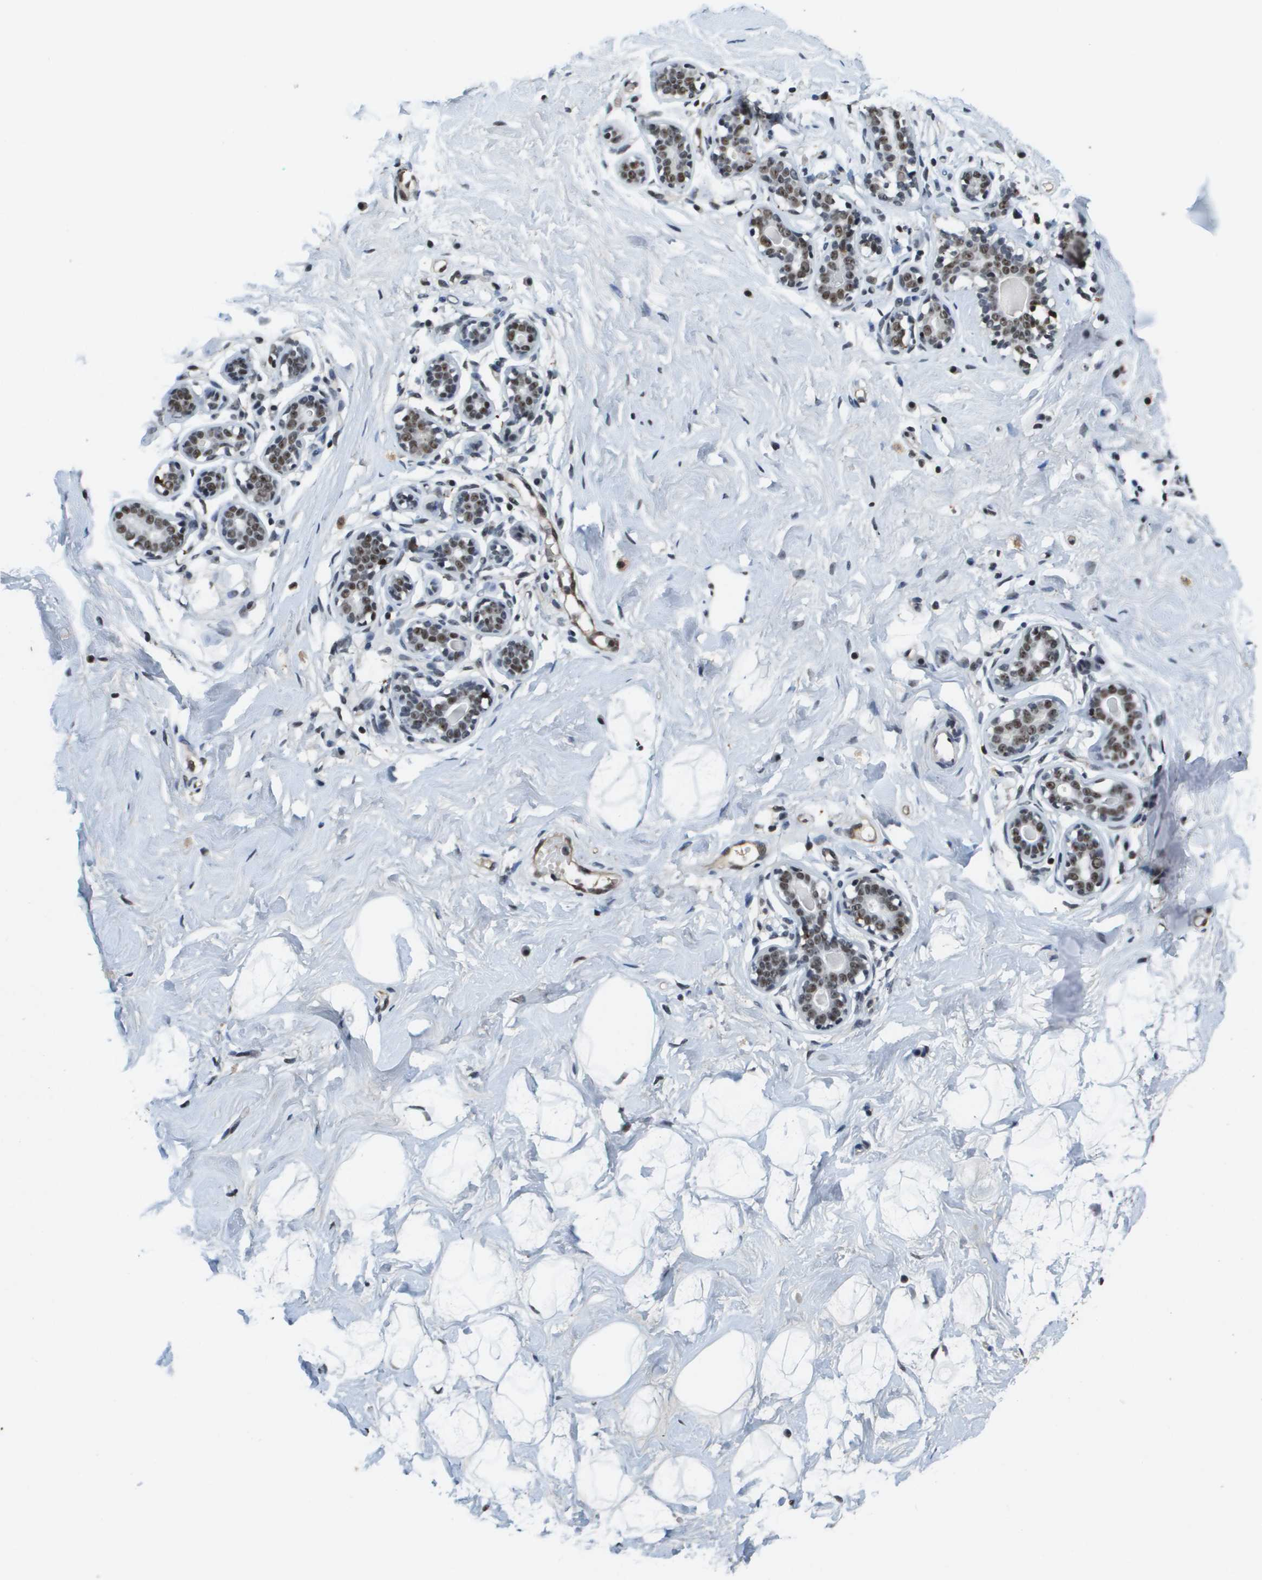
{"staining": {"intensity": "moderate", "quantity": ">75%", "location": "nuclear"}, "tissue": "breast", "cell_type": "Adipocytes", "image_type": "normal", "snomed": [{"axis": "morphology", "description": "Normal tissue, NOS"}, {"axis": "topography", "description": "Breast"}], "caption": "A high-resolution image shows immunohistochemistry staining of normal breast, which reveals moderate nuclear staining in about >75% of adipocytes. (brown staining indicates protein expression, while blue staining denotes nuclei).", "gene": "EP400", "patient": {"sex": "female", "age": 23}}